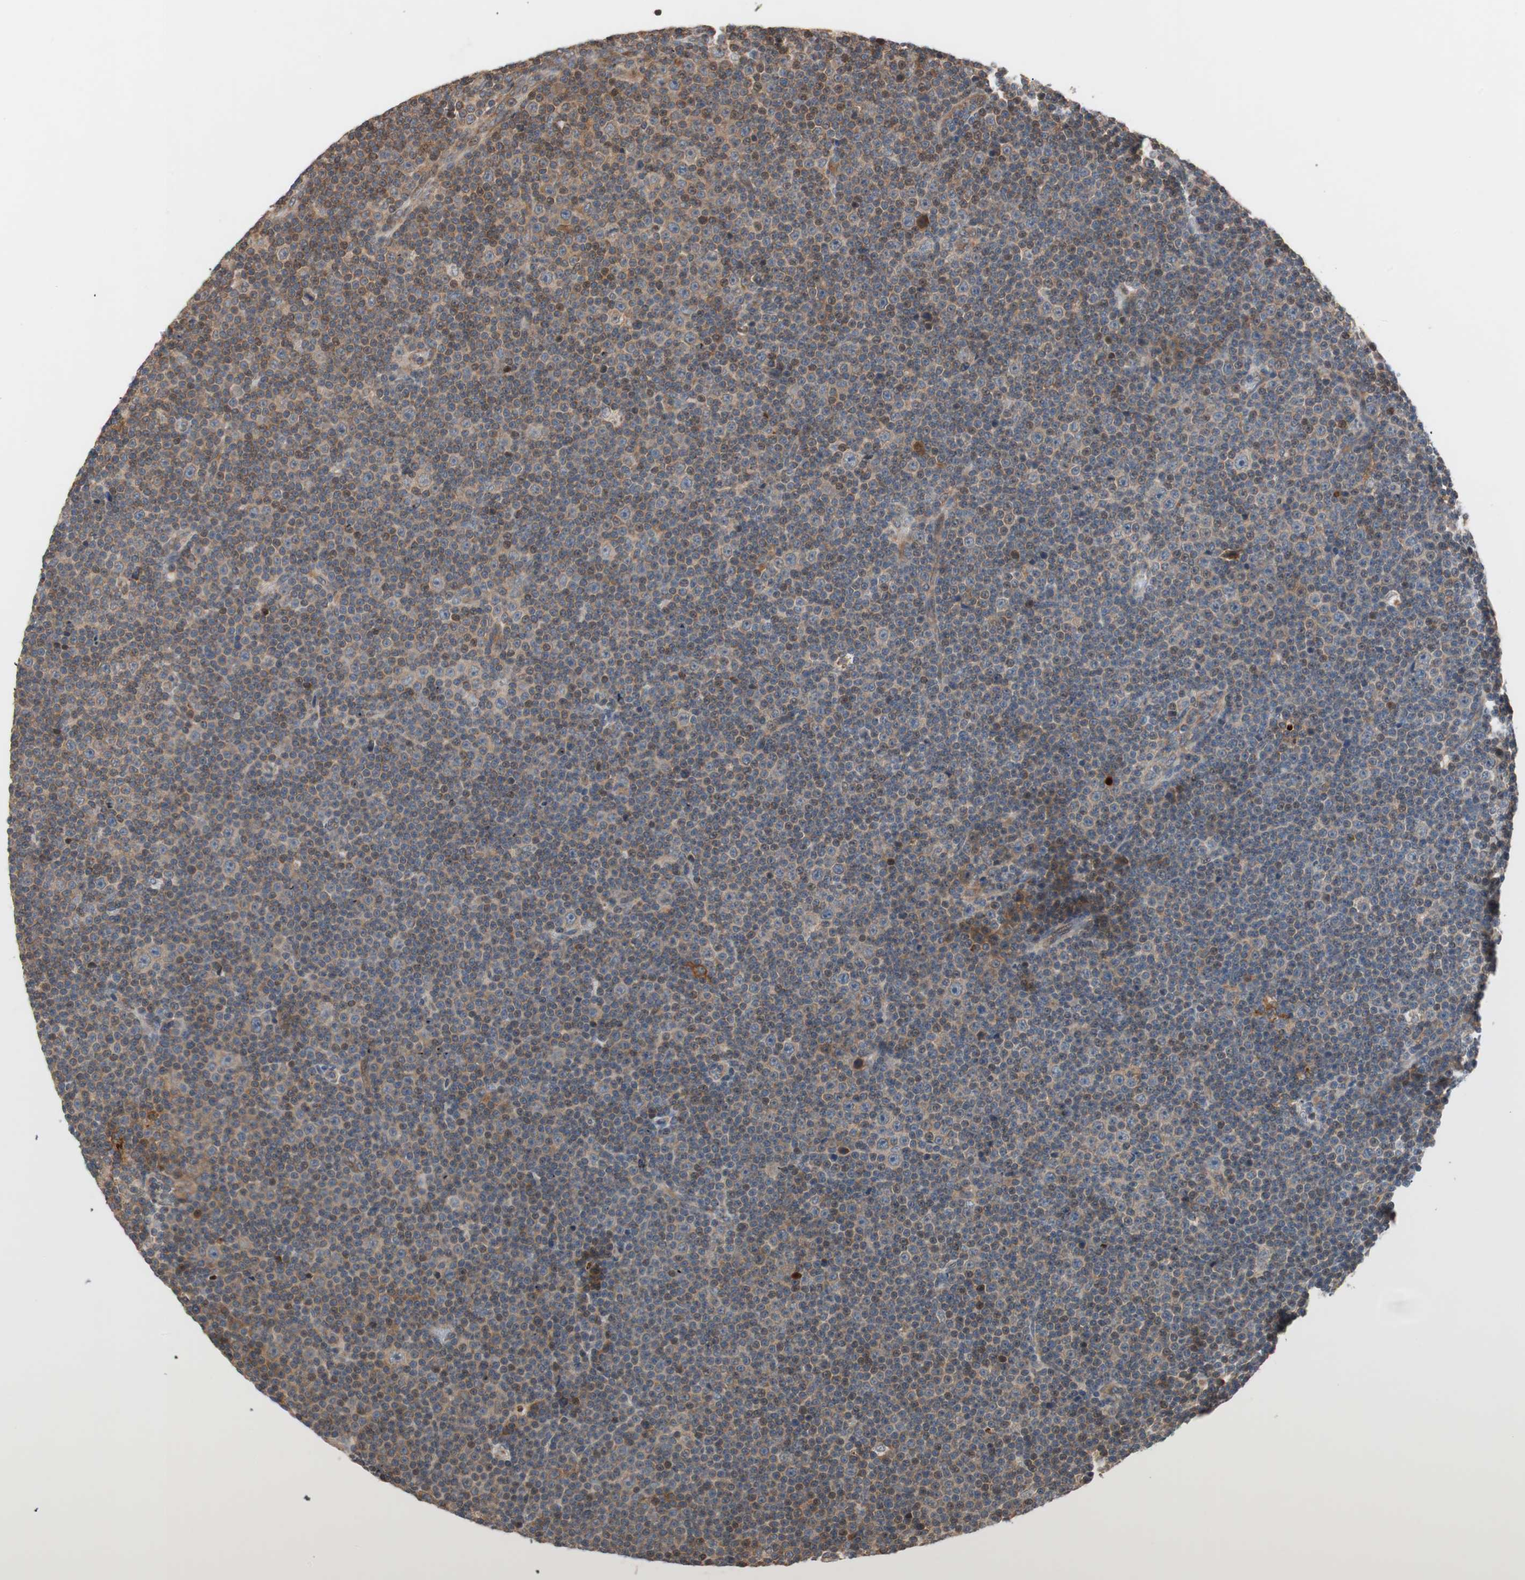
{"staining": {"intensity": "moderate", "quantity": "25%-75%", "location": "cytoplasmic/membranous,nuclear"}, "tissue": "lymphoma", "cell_type": "Tumor cells", "image_type": "cancer", "snomed": [{"axis": "morphology", "description": "Malignant lymphoma, non-Hodgkin's type, Low grade"}, {"axis": "topography", "description": "Lymph node"}], "caption": "Malignant lymphoma, non-Hodgkin's type (low-grade) stained with a brown dye displays moderate cytoplasmic/membranous and nuclear positive expression in about 25%-75% of tumor cells.", "gene": "NF2", "patient": {"sex": "female", "age": 67}}